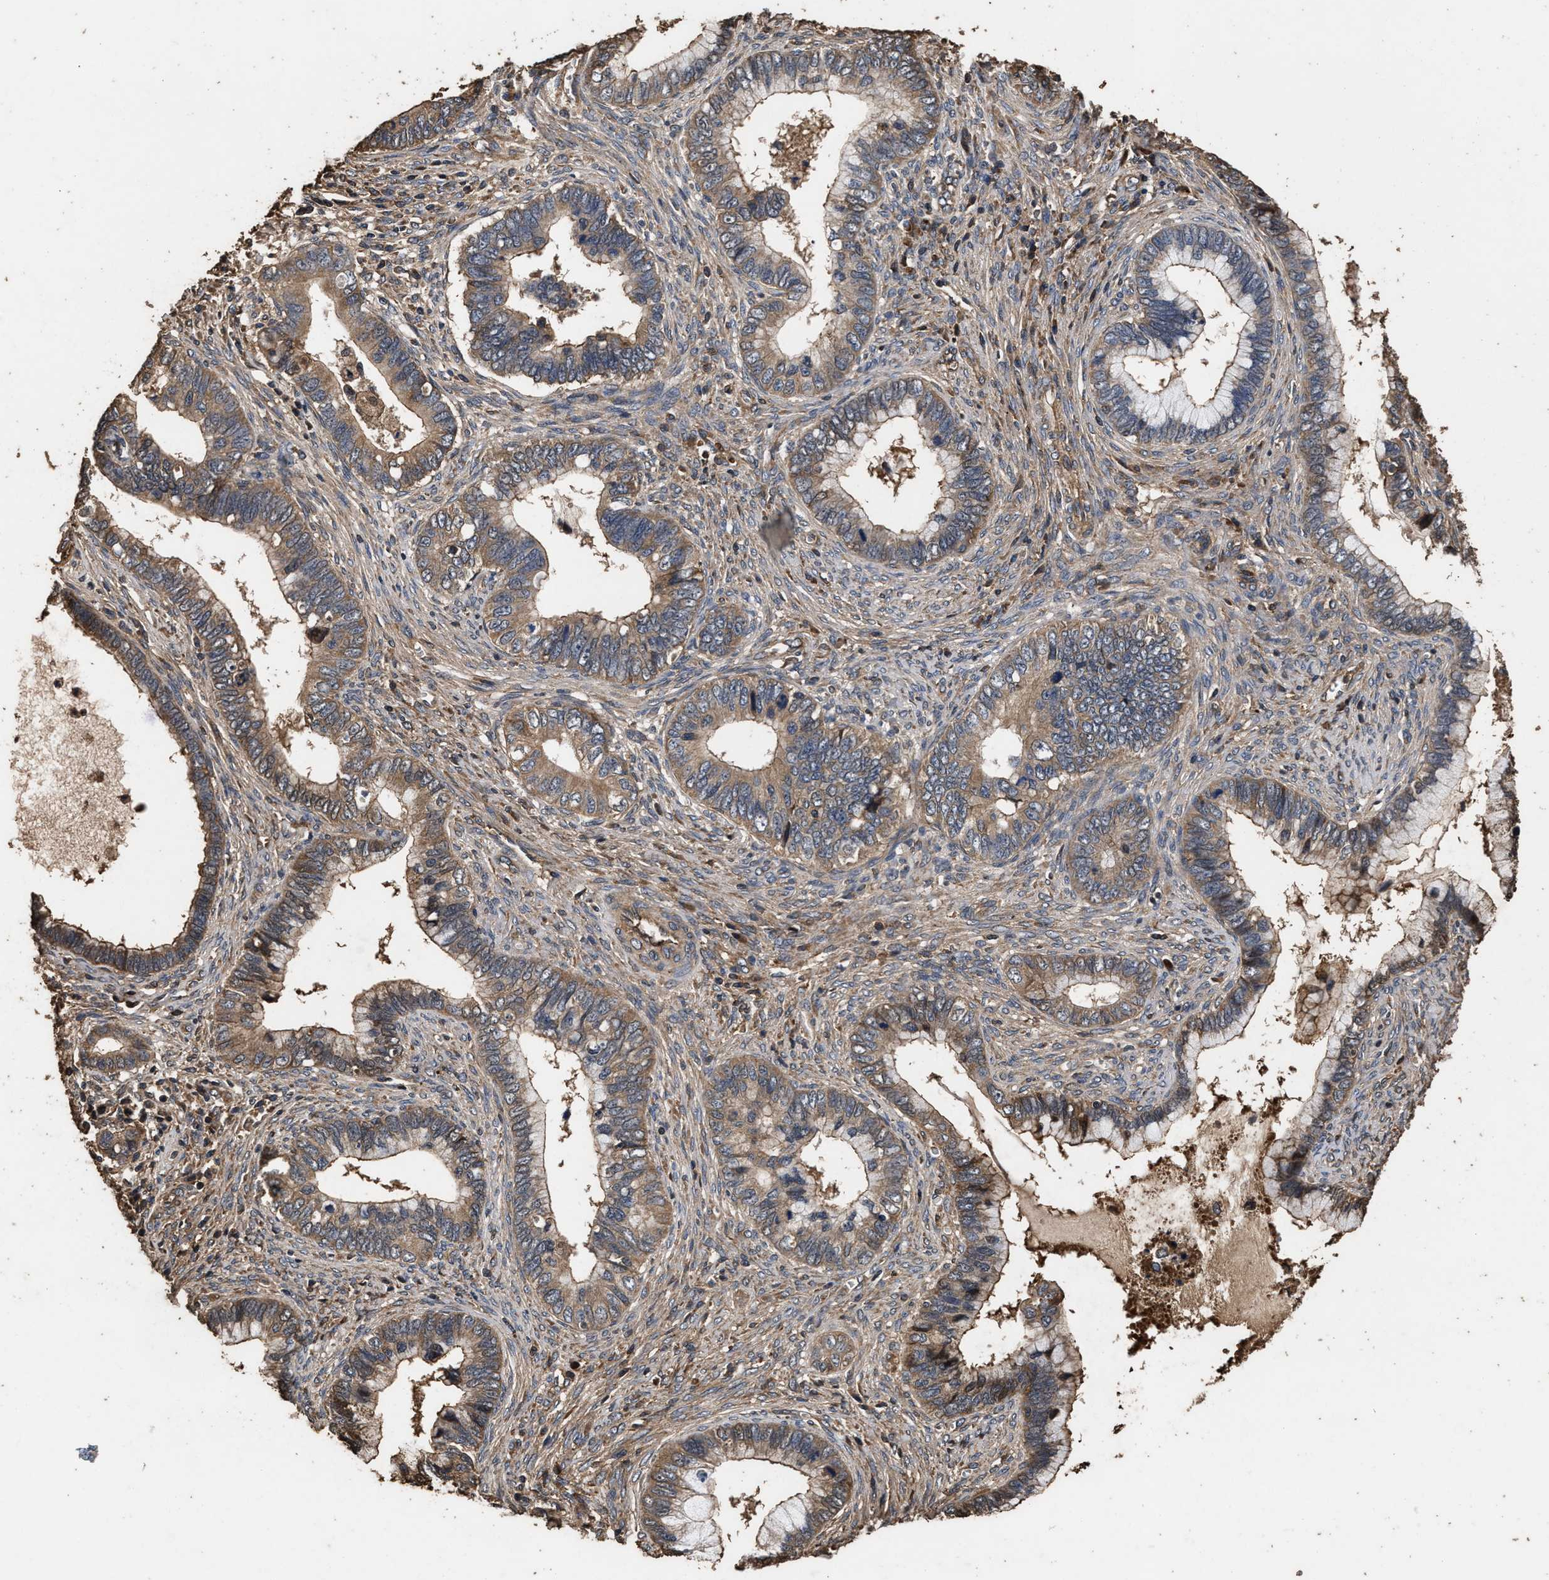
{"staining": {"intensity": "weak", "quantity": ">75%", "location": "cytoplasmic/membranous"}, "tissue": "cervical cancer", "cell_type": "Tumor cells", "image_type": "cancer", "snomed": [{"axis": "morphology", "description": "Adenocarcinoma, NOS"}, {"axis": "topography", "description": "Cervix"}], "caption": "A brown stain labels weak cytoplasmic/membranous expression of a protein in cervical cancer (adenocarcinoma) tumor cells.", "gene": "KYAT1", "patient": {"sex": "female", "age": 44}}